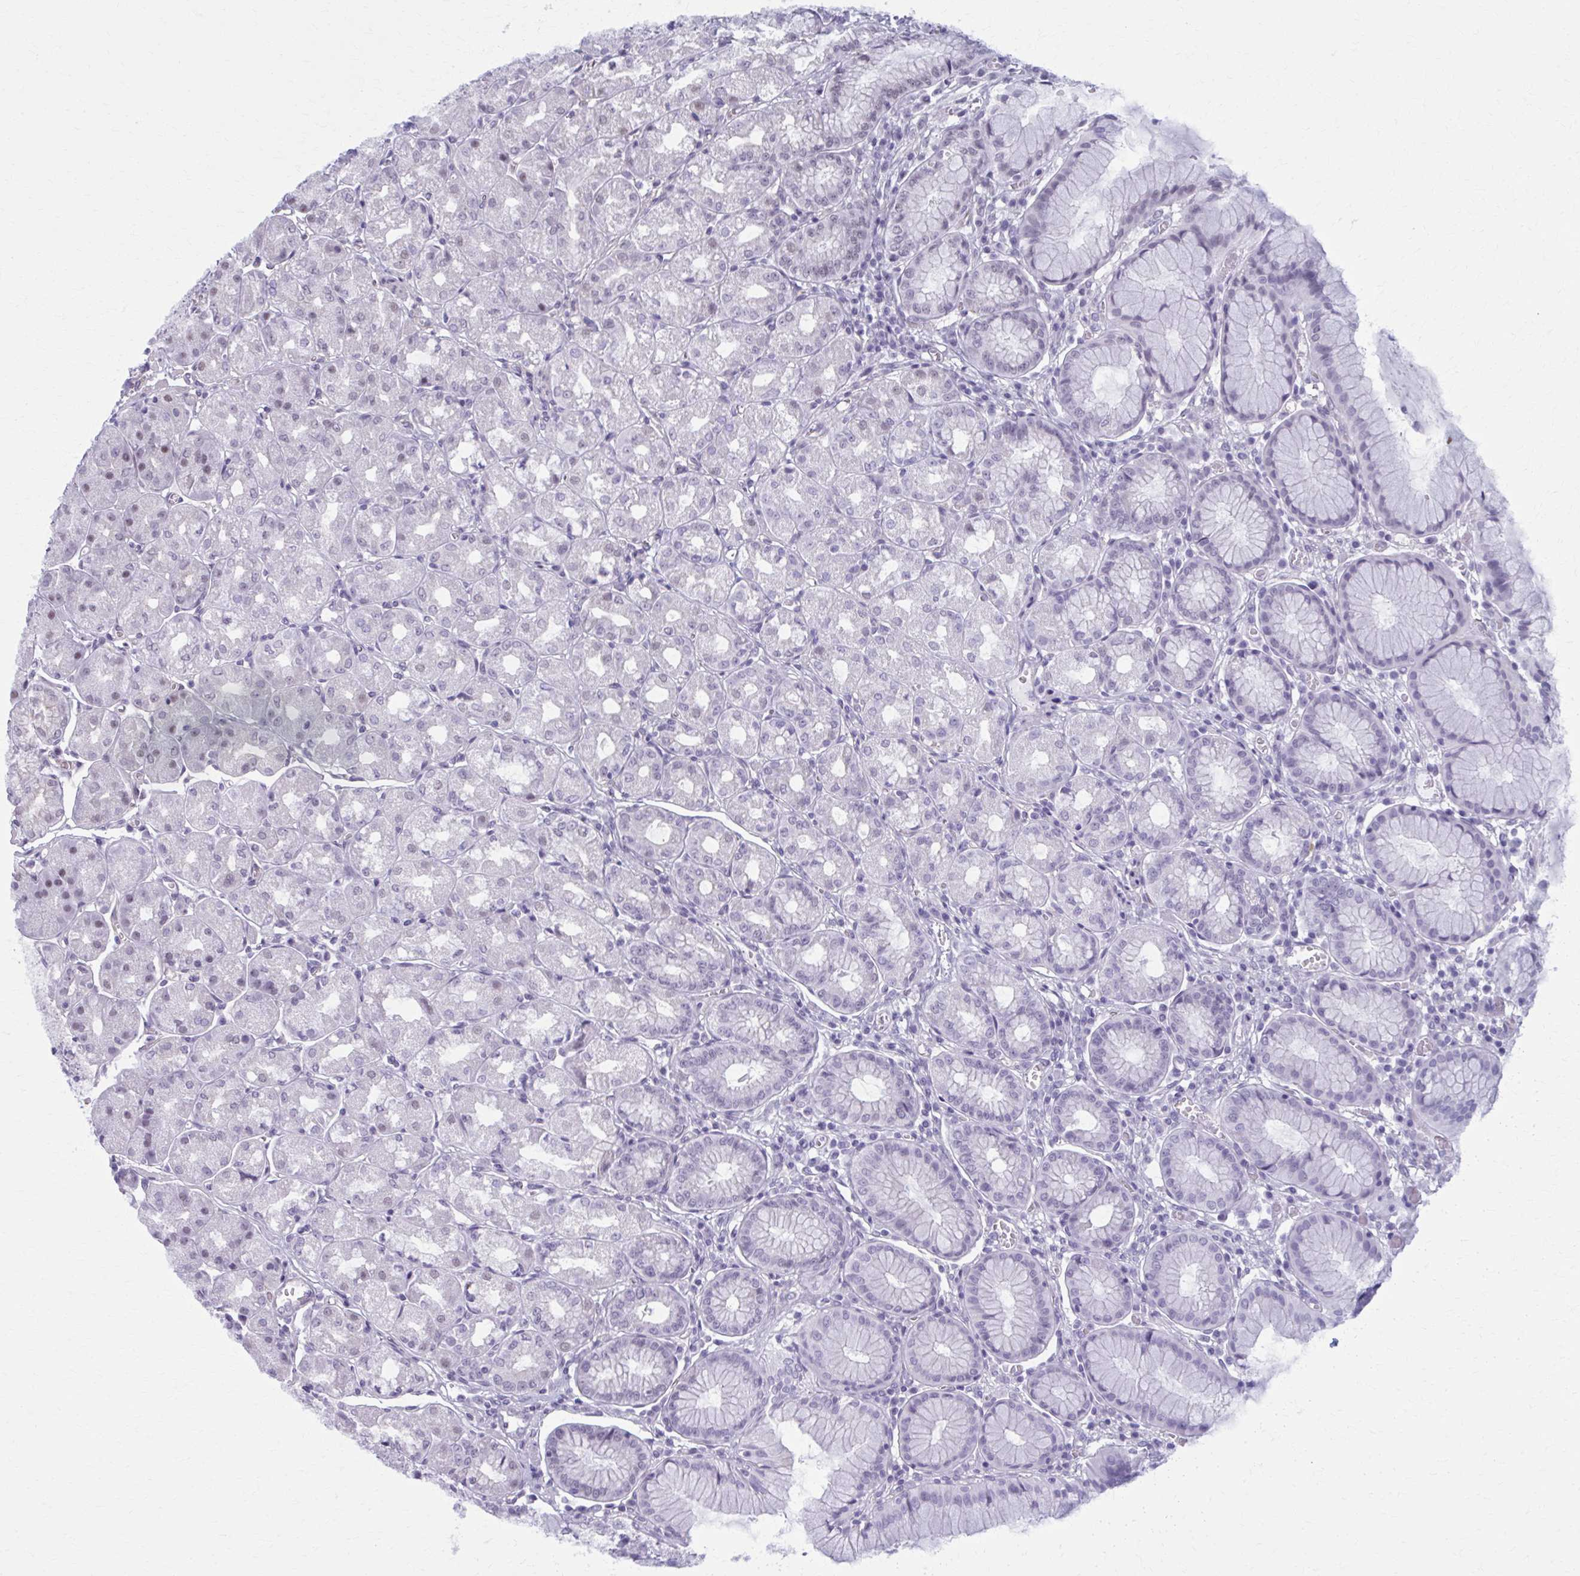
{"staining": {"intensity": "negative", "quantity": "none", "location": "none"}, "tissue": "stomach", "cell_type": "Glandular cells", "image_type": "normal", "snomed": [{"axis": "morphology", "description": "Normal tissue, NOS"}, {"axis": "topography", "description": "Stomach"}], "caption": "The IHC image has no significant staining in glandular cells of stomach. (IHC, brightfield microscopy, high magnification).", "gene": "NUMBL", "patient": {"sex": "male", "age": 55}}